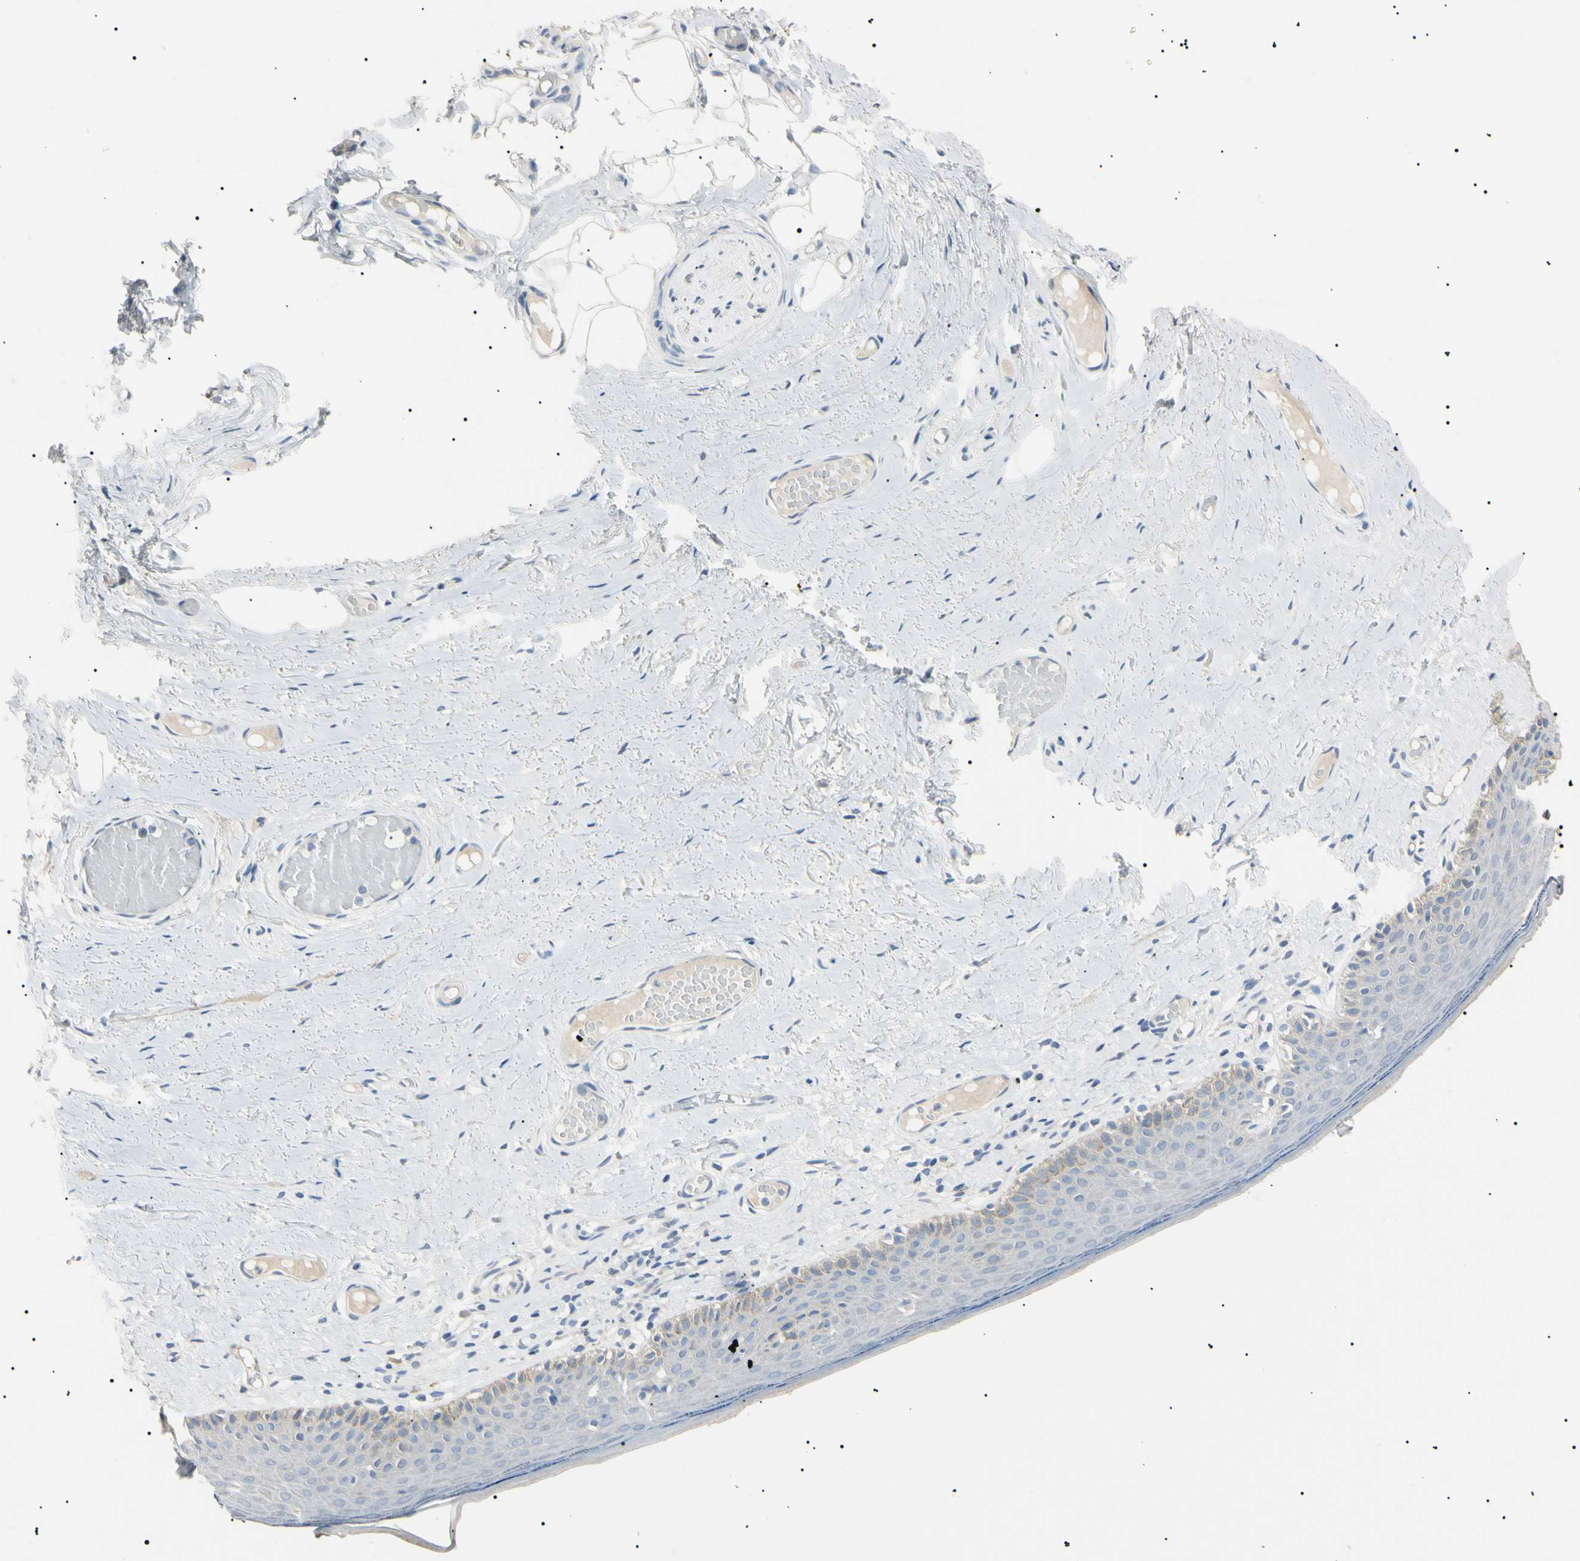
{"staining": {"intensity": "negative", "quantity": "none", "location": "none"}, "tissue": "skin", "cell_type": "Epidermal cells", "image_type": "normal", "snomed": [{"axis": "morphology", "description": "Normal tissue, NOS"}, {"axis": "topography", "description": "Vulva"}], "caption": "The histopathology image shows no significant staining in epidermal cells of skin.", "gene": "CGB3", "patient": {"sex": "female", "age": 54}}